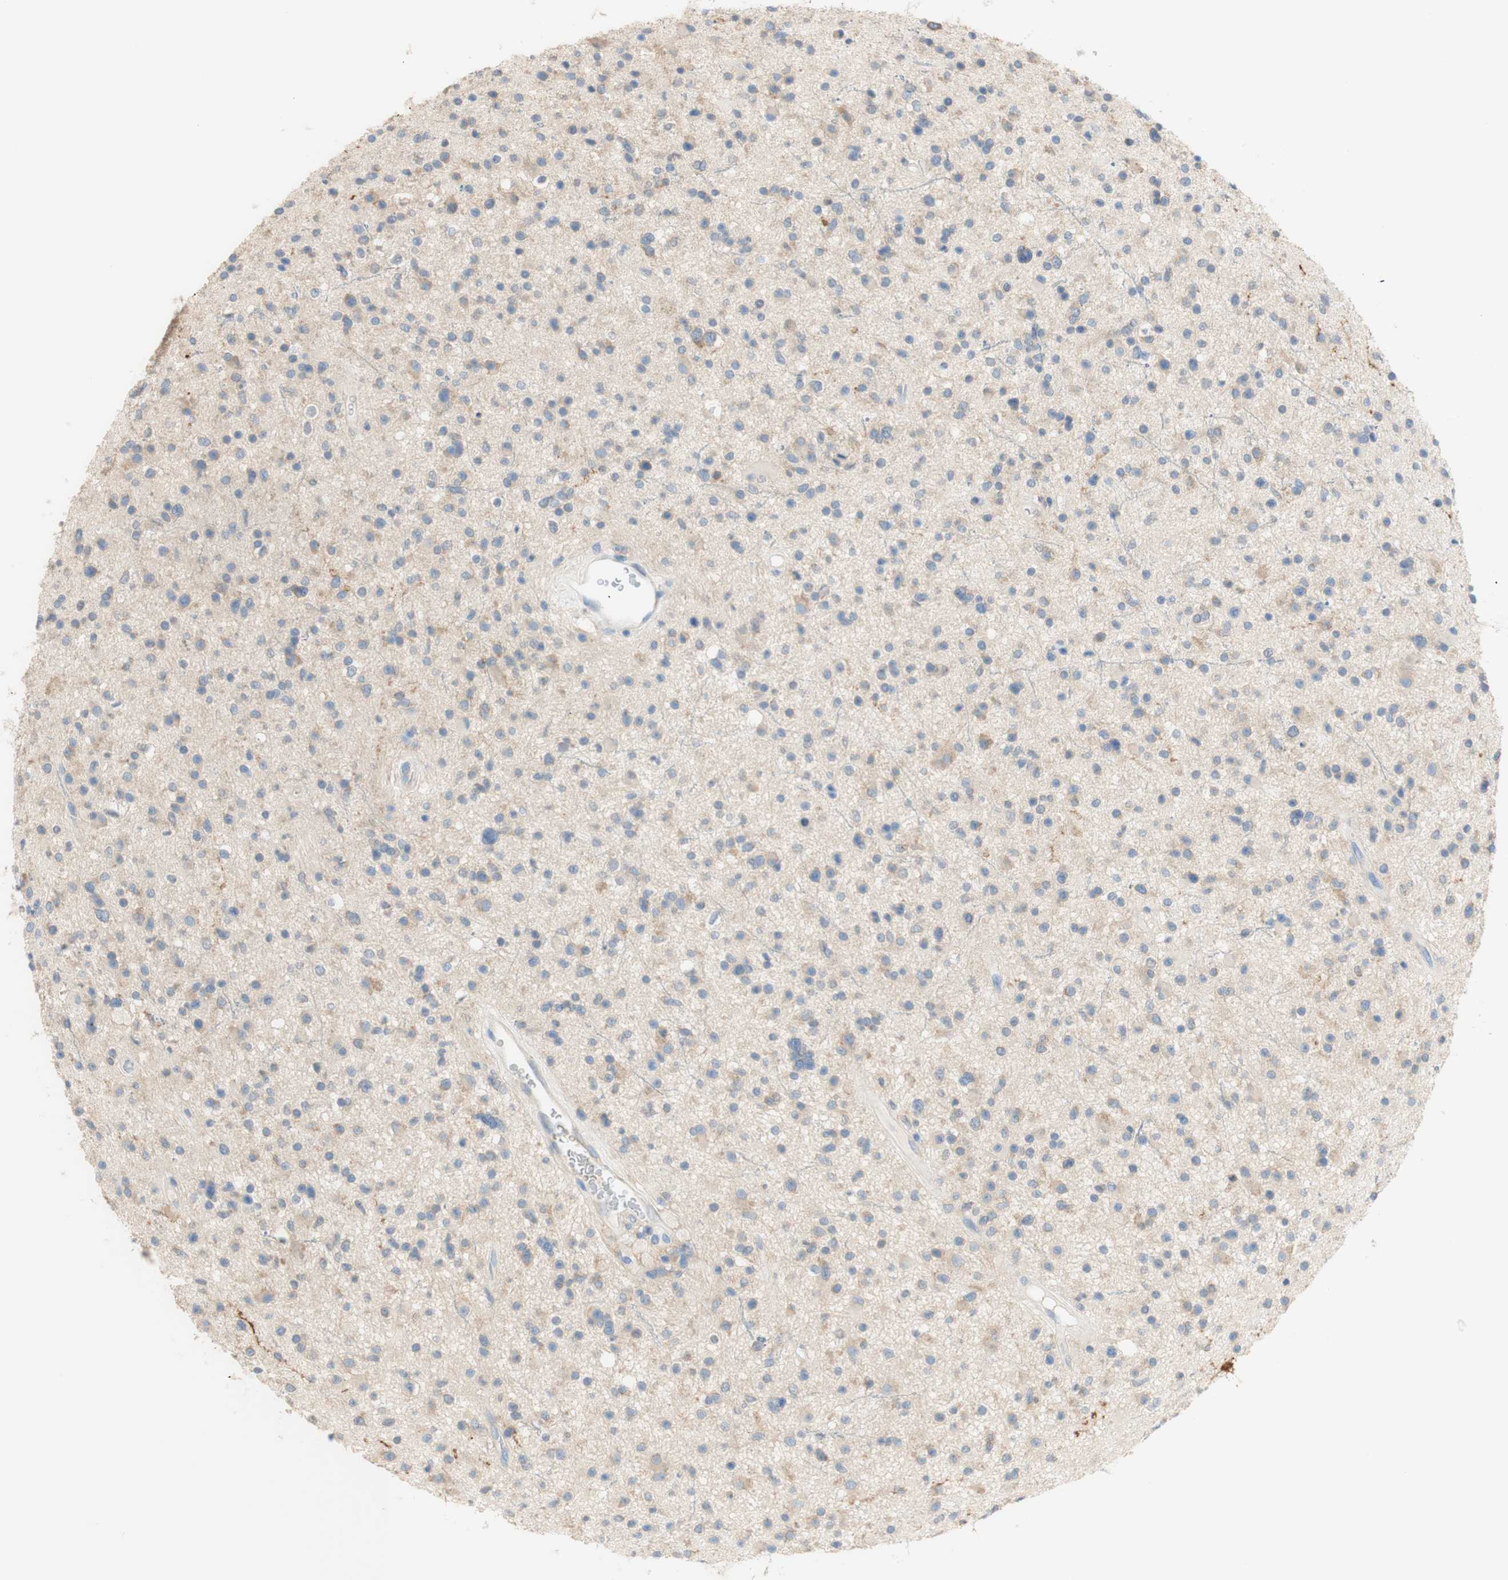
{"staining": {"intensity": "negative", "quantity": "none", "location": "none"}, "tissue": "glioma", "cell_type": "Tumor cells", "image_type": "cancer", "snomed": [{"axis": "morphology", "description": "Glioma, malignant, High grade"}, {"axis": "topography", "description": "Brain"}], "caption": "High magnification brightfield microscopy of high-grade glioma (malignant) stained with DAB (brown) and counterstained with hematoxylin (blue): tumor cells show no significant staining.", "gene": "ATP2B1", "patient": {"sex": "male", "age": 33}}